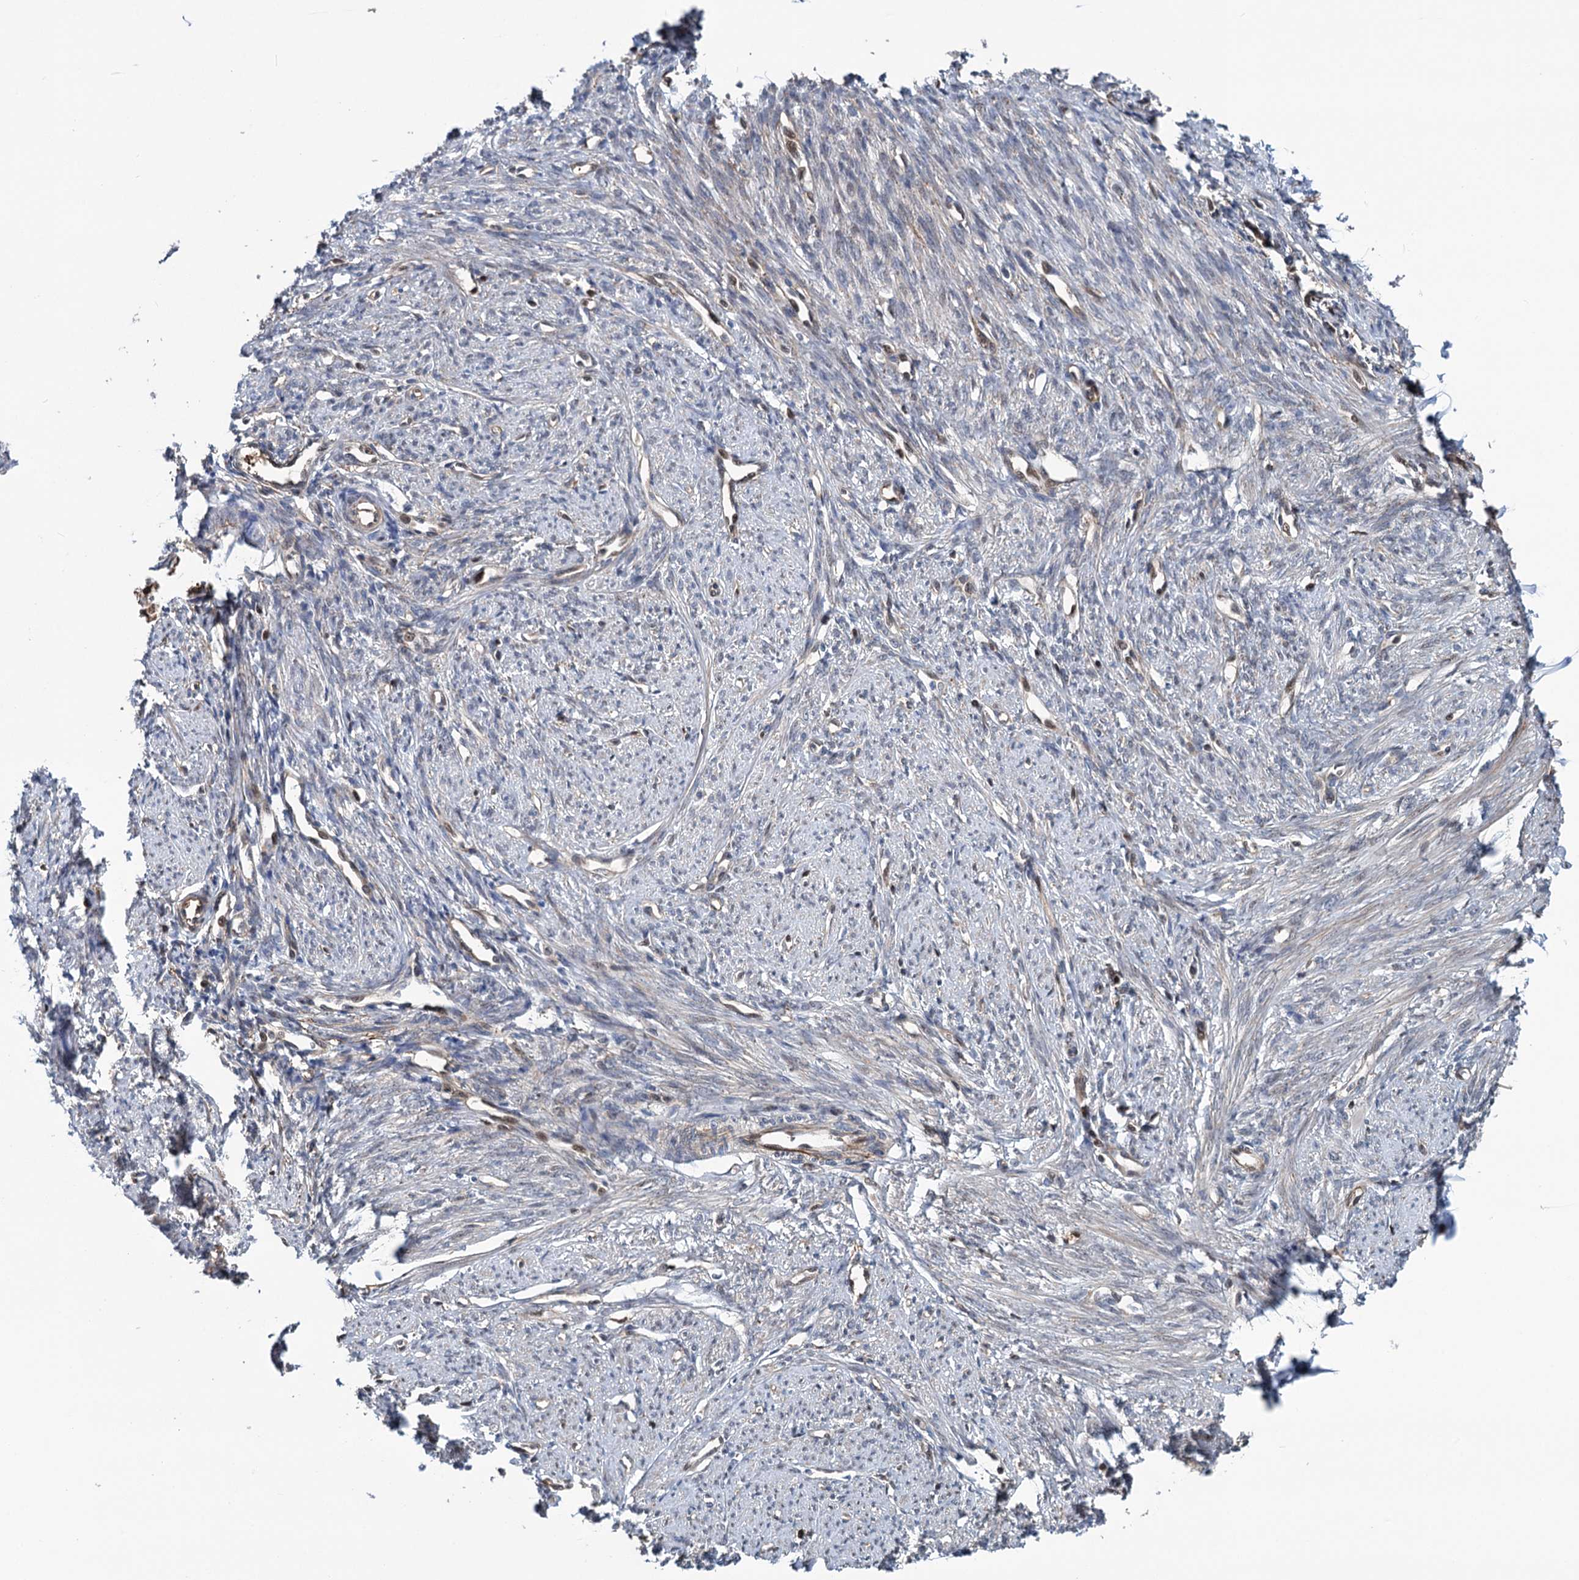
{"staining": {"intensity": "moderate", "quantity": "25%-75%", "location": "cytoplasmic/membranous"}, "tissue": "smooth muscle", "cell_type": "Smooth muscle cells", "image_type": "normal", "snomed": [{"axis": "morphology", "description": "Normal tissue, NOS"}, {"axis": "topography", "description": "Smooth muscle"}, {"axis": "topography", "description": "Uterus"}], "caption": "Protein expression analysis of benign human smooth muscle reveals moderate cytoplasmic/membranous expression in approximately 25%-75% of smooth muscle cells.", "gene": "GPBP1", "patient": {"sex": "female", "age": 59}}